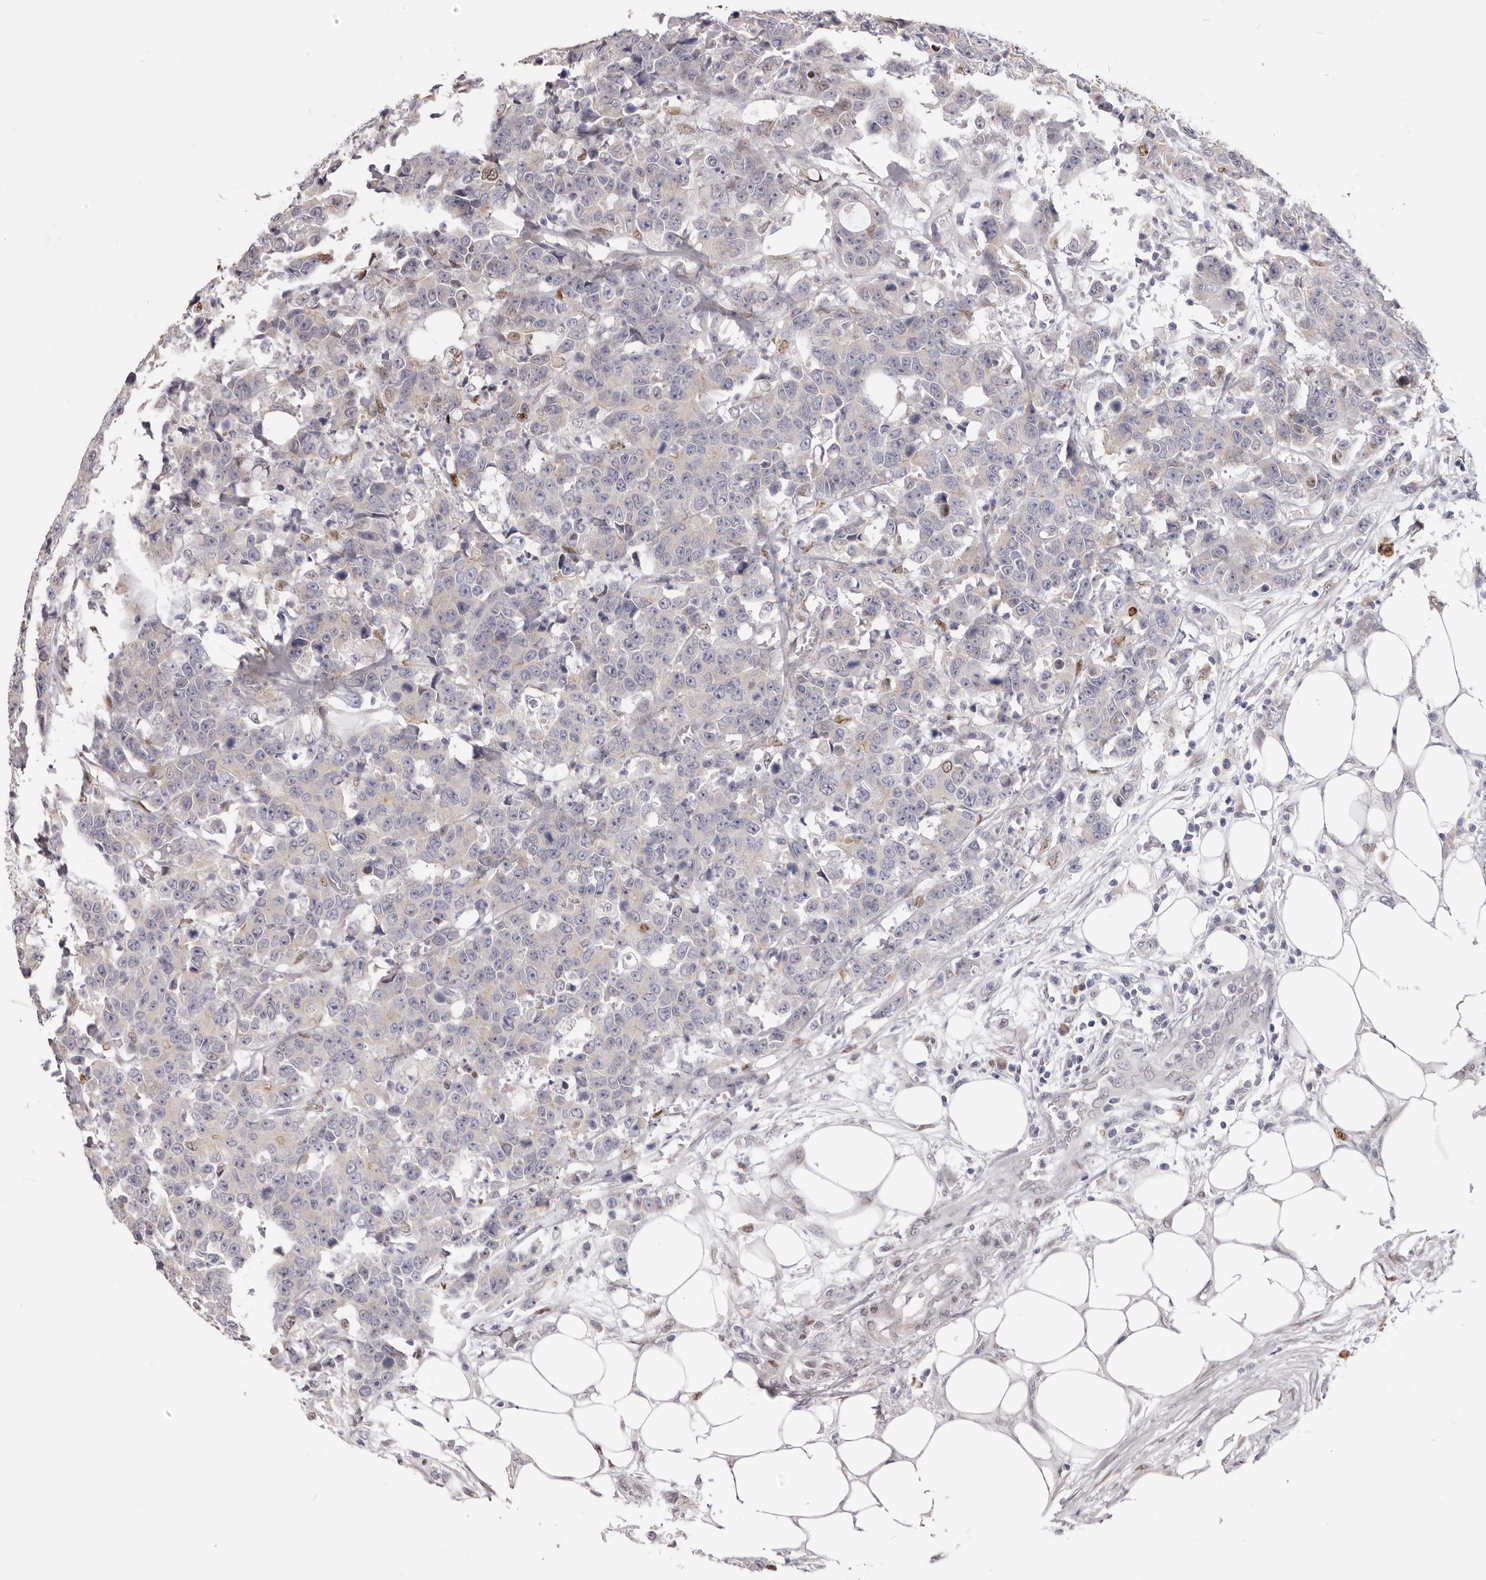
{"staining": {"intensity": "weak", "quantity": "<25%", "location": "nuclear"}, "tissue": "colorectal cancer", "cell_type": "Tumor cells", "image_type": "cancer", "snomed": [{"axis": "morphology", "description": "Adenocarcinoma, NOS"}, {"axis": "topography", "description": "Colon"}], "caption": "Human colorectal cancer (adenocarcinoma) stained for a protein using IHC demonstrates no positivity in tumor cells.", "gene": "SRP19", "patient": {"sex": "female", "age": 86}}